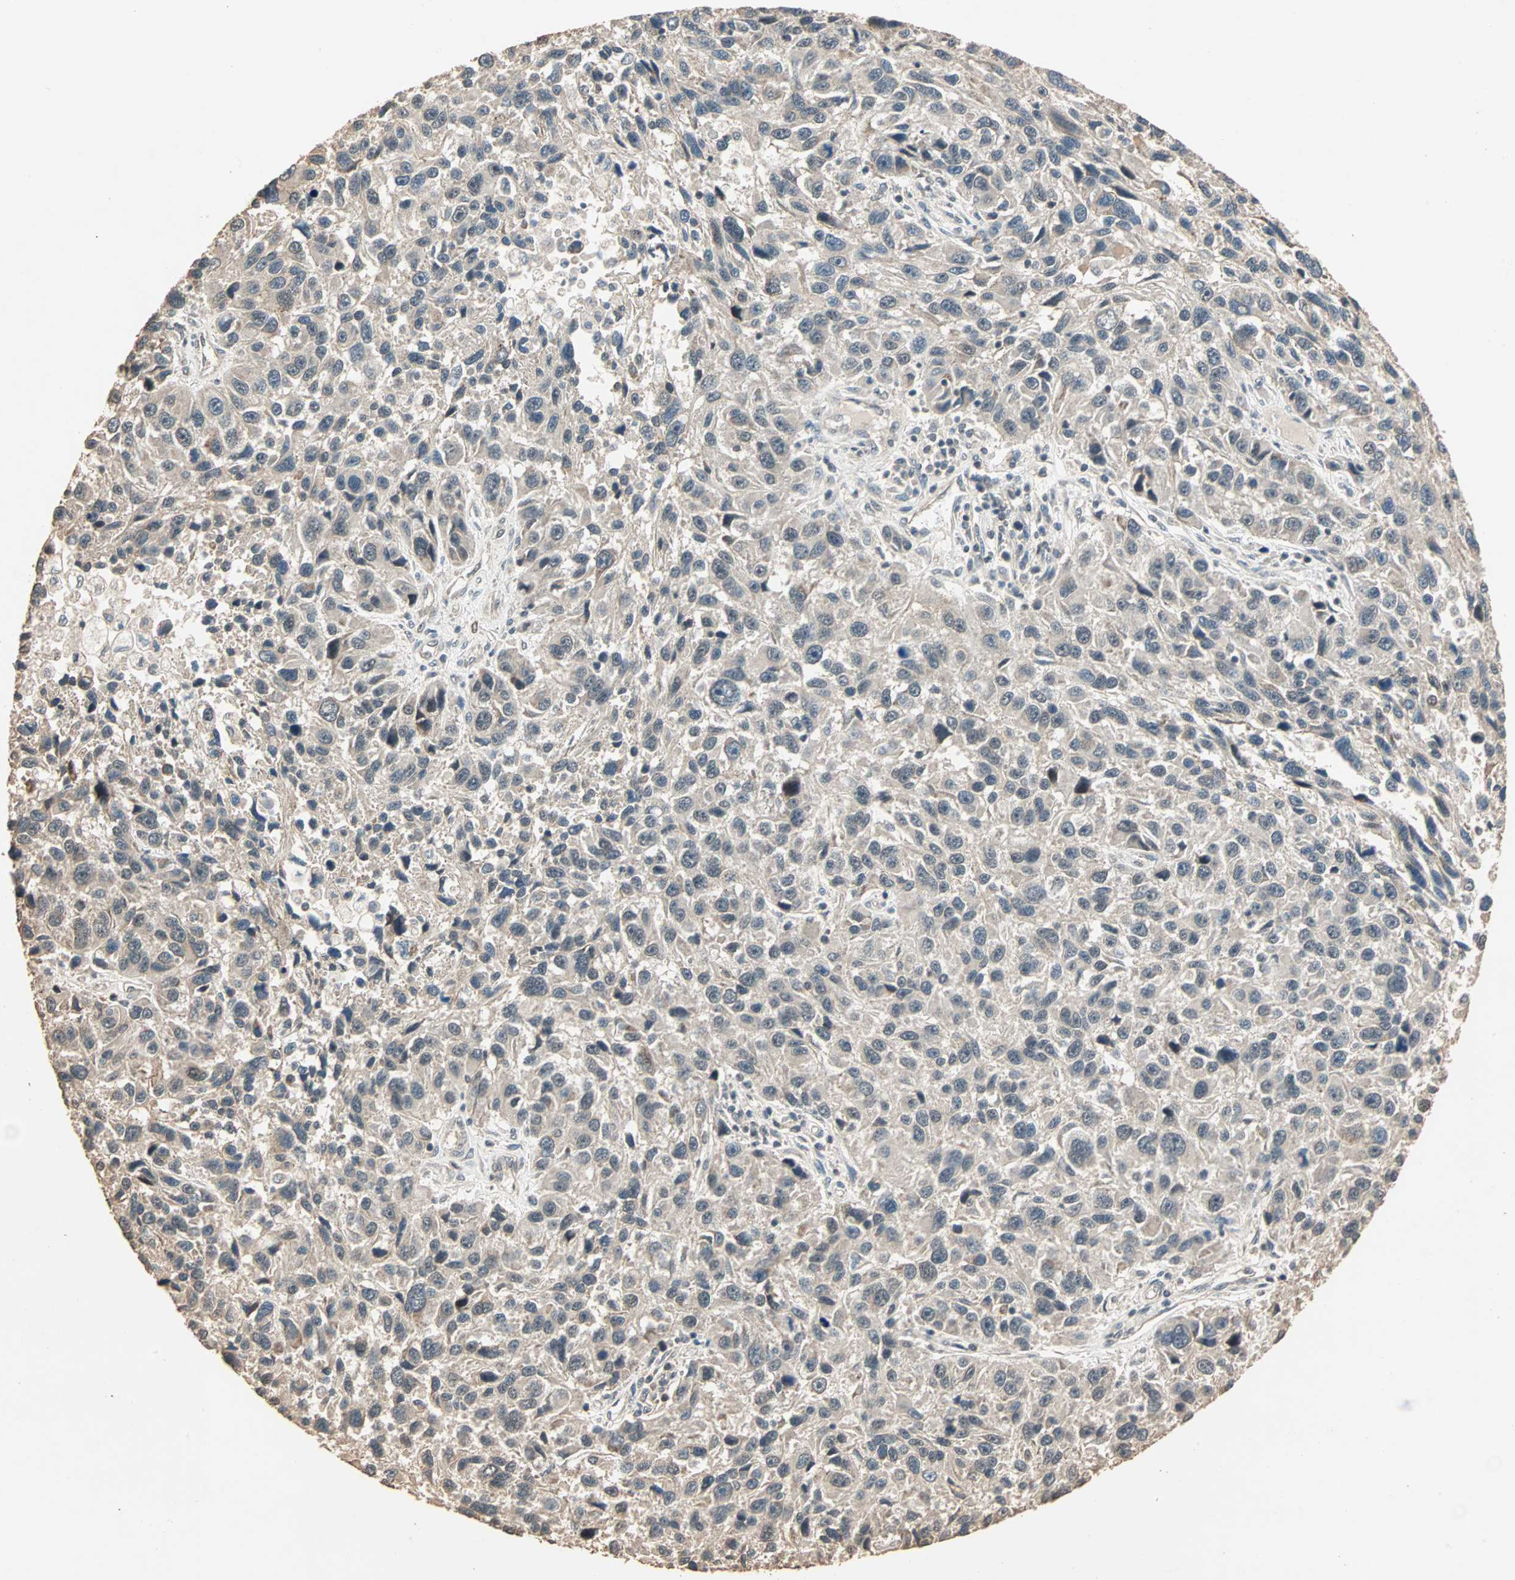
{"staining": {"intensity": "weak", "quantity": "25%-75%", "location": "cytoplasmic/membranous"}, "tissue": "melanoma", "cell_type": "Tumor cells", "image_type": "cancer", "snomed": [{"axis": "morphology", "description": "Malignant melanoma, NOS"}, {"axis": "topography", "description": "Skin"}], "caption": "Malignant melanoma stained with a protein marker reveals weak staining in tumor cells.", "gene": "ZBTB33", "patient": {"sex": "male", "age": 53}}